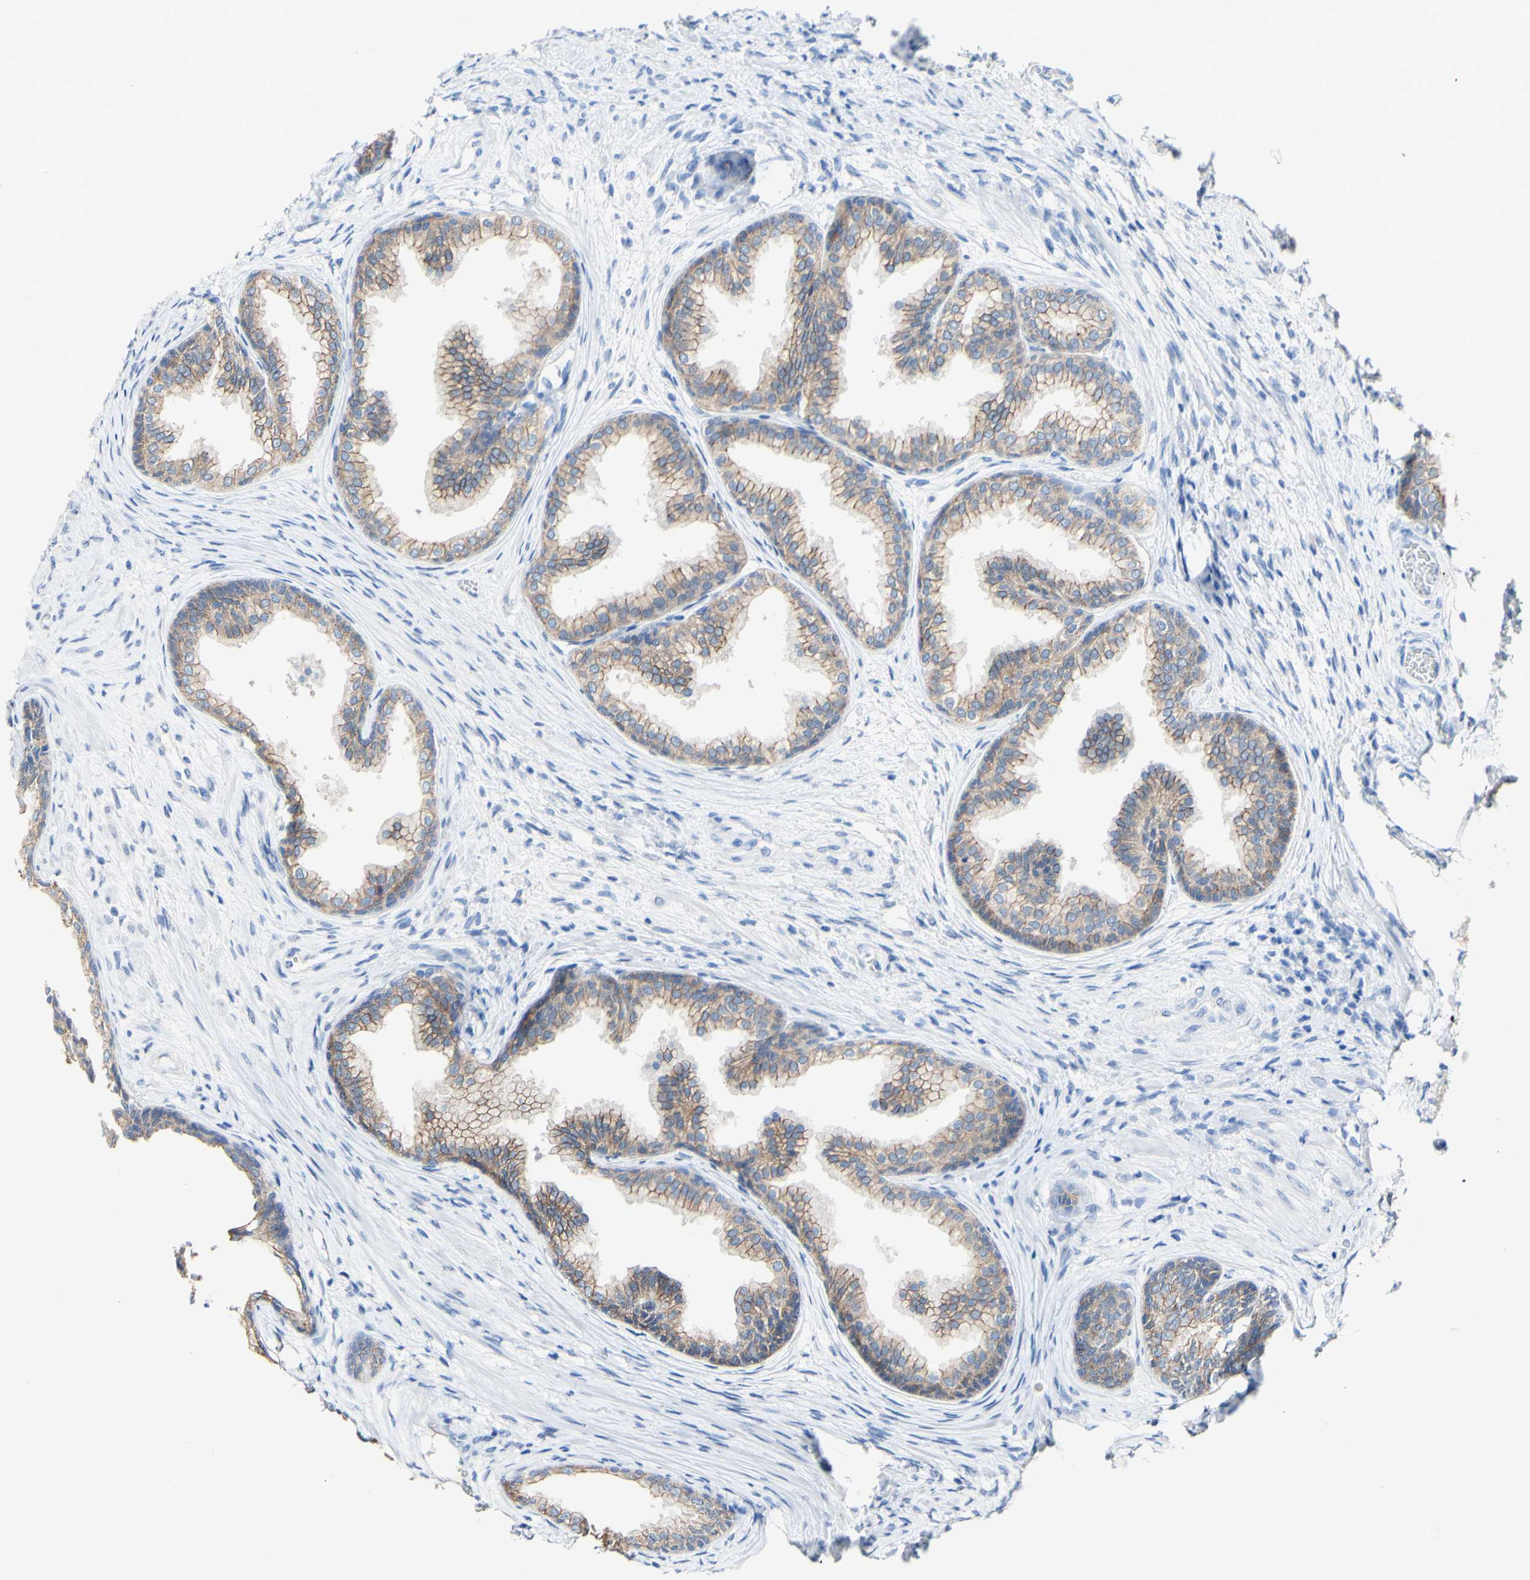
{"staining": {"intensity": "moderate", "quantity": ">75%", "location": "cytoplasmic/membranous"}, "tissue": "prostate", "cell_type": "Glandular cells", "image_type": "normal", "snomed": [{"axis": "morphology", "description": "Normal tissue, NOS"}, {"axis": "topography", "description": "Prostate"}], "caption": "A brown stain highlights moderate cytoplasmic/membranous positivity of a protein in glandular cells of normal prostate. The staining is performed using DAB brown chromogen to label protein expression. The nuclei are counter-stained blue using hematoxylin.", "gene": "DSC2", "patient": {"sex": "male", "age": 76}}